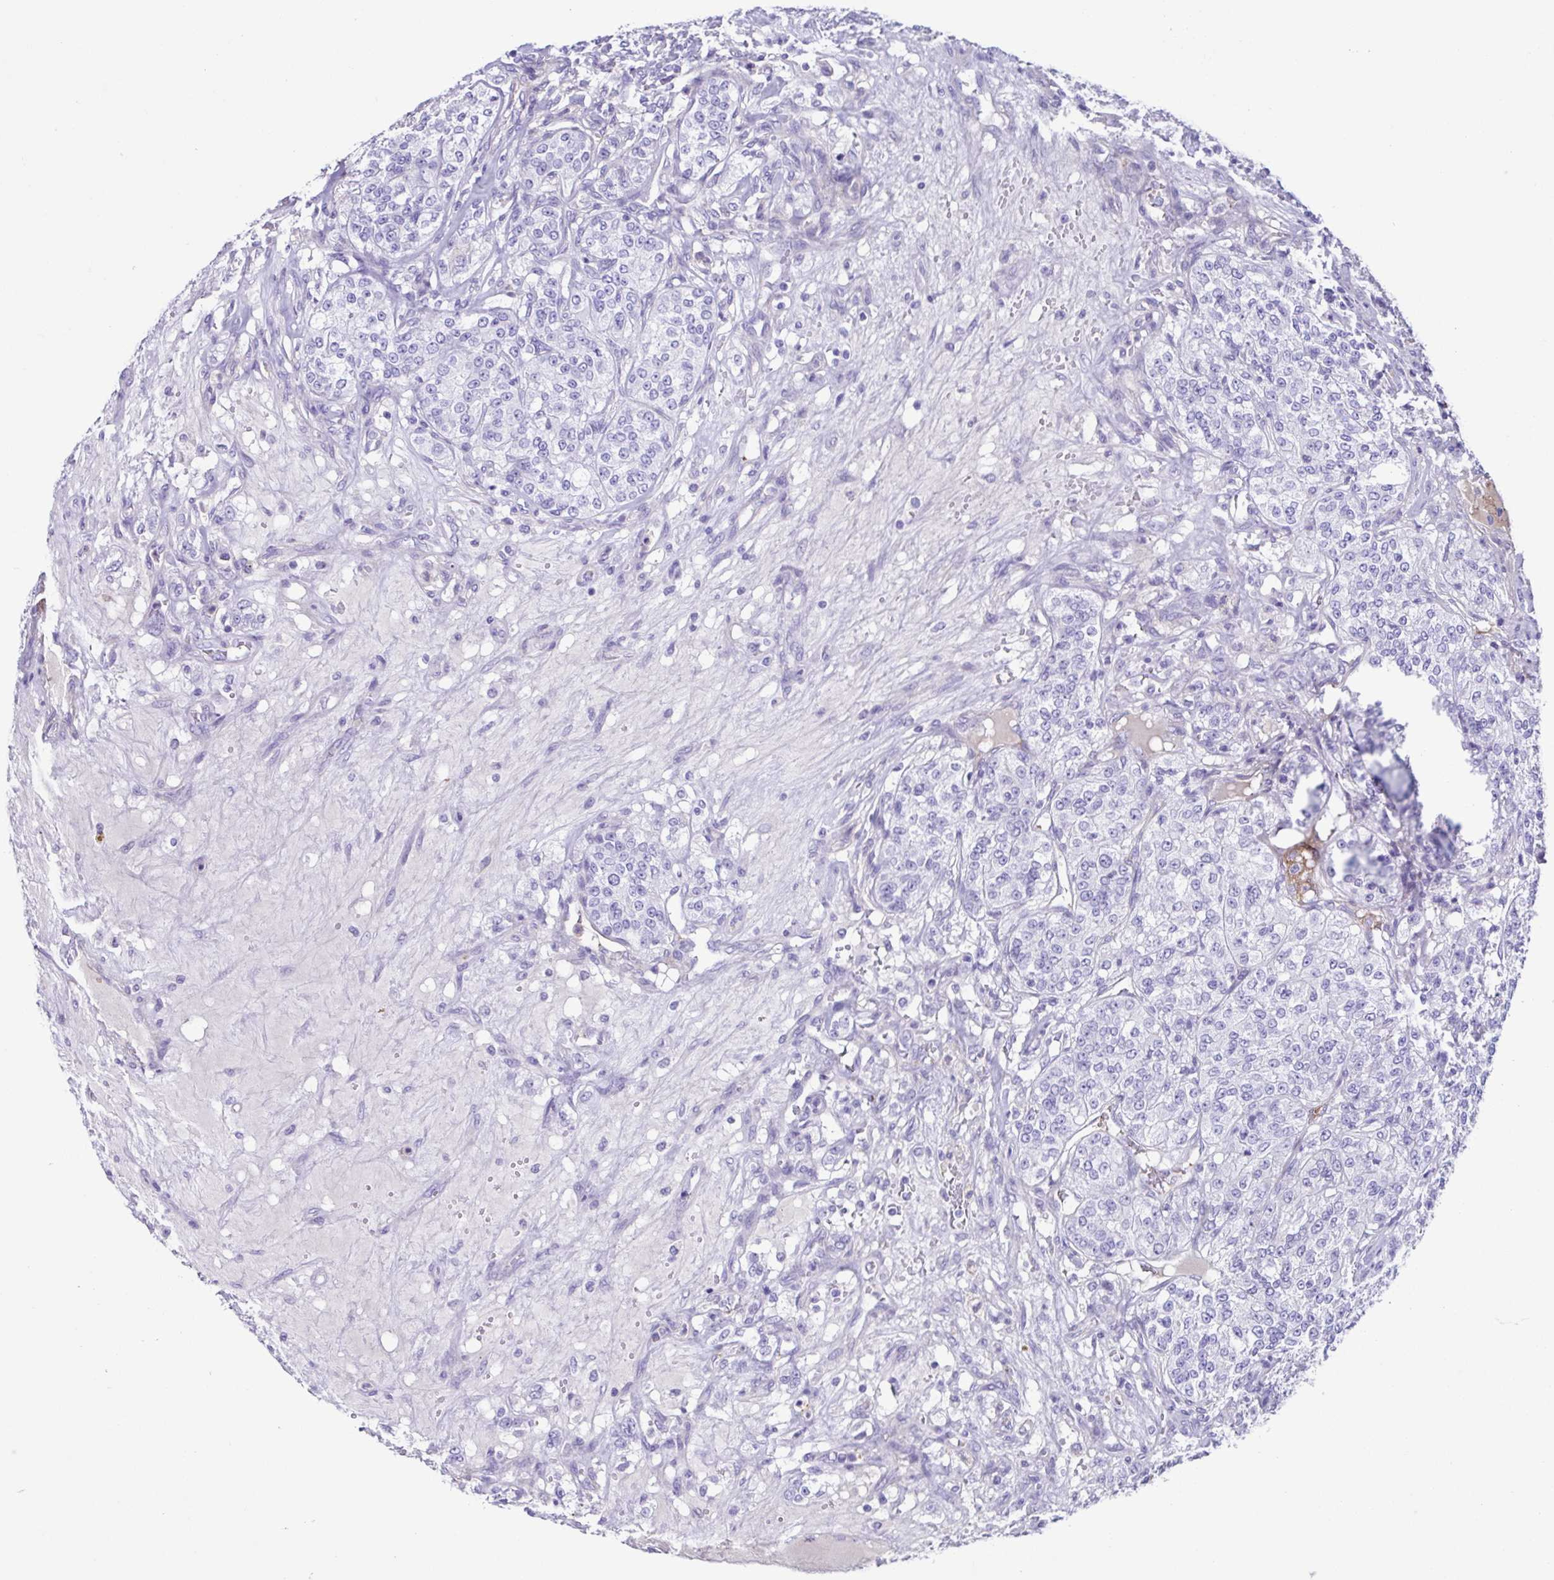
{"staining": {"intensity": "negative", "quantity": "none", "location": "none"}, "tissue": "renal cancer", "cell_type": "Tumor cells", "image_type": "cancer", "snomed": [{"axis": "morphology", "description": "Adenocarcinoma, NOS"}, {"axis": "topography", "description": "Kidney"}], "caption": "A micrograph of human adenocarcinoma (renal) is negative for staining in tumor cells.", "gene": "CYP11B1", "patient": {"sex": "female", "age": 63}}